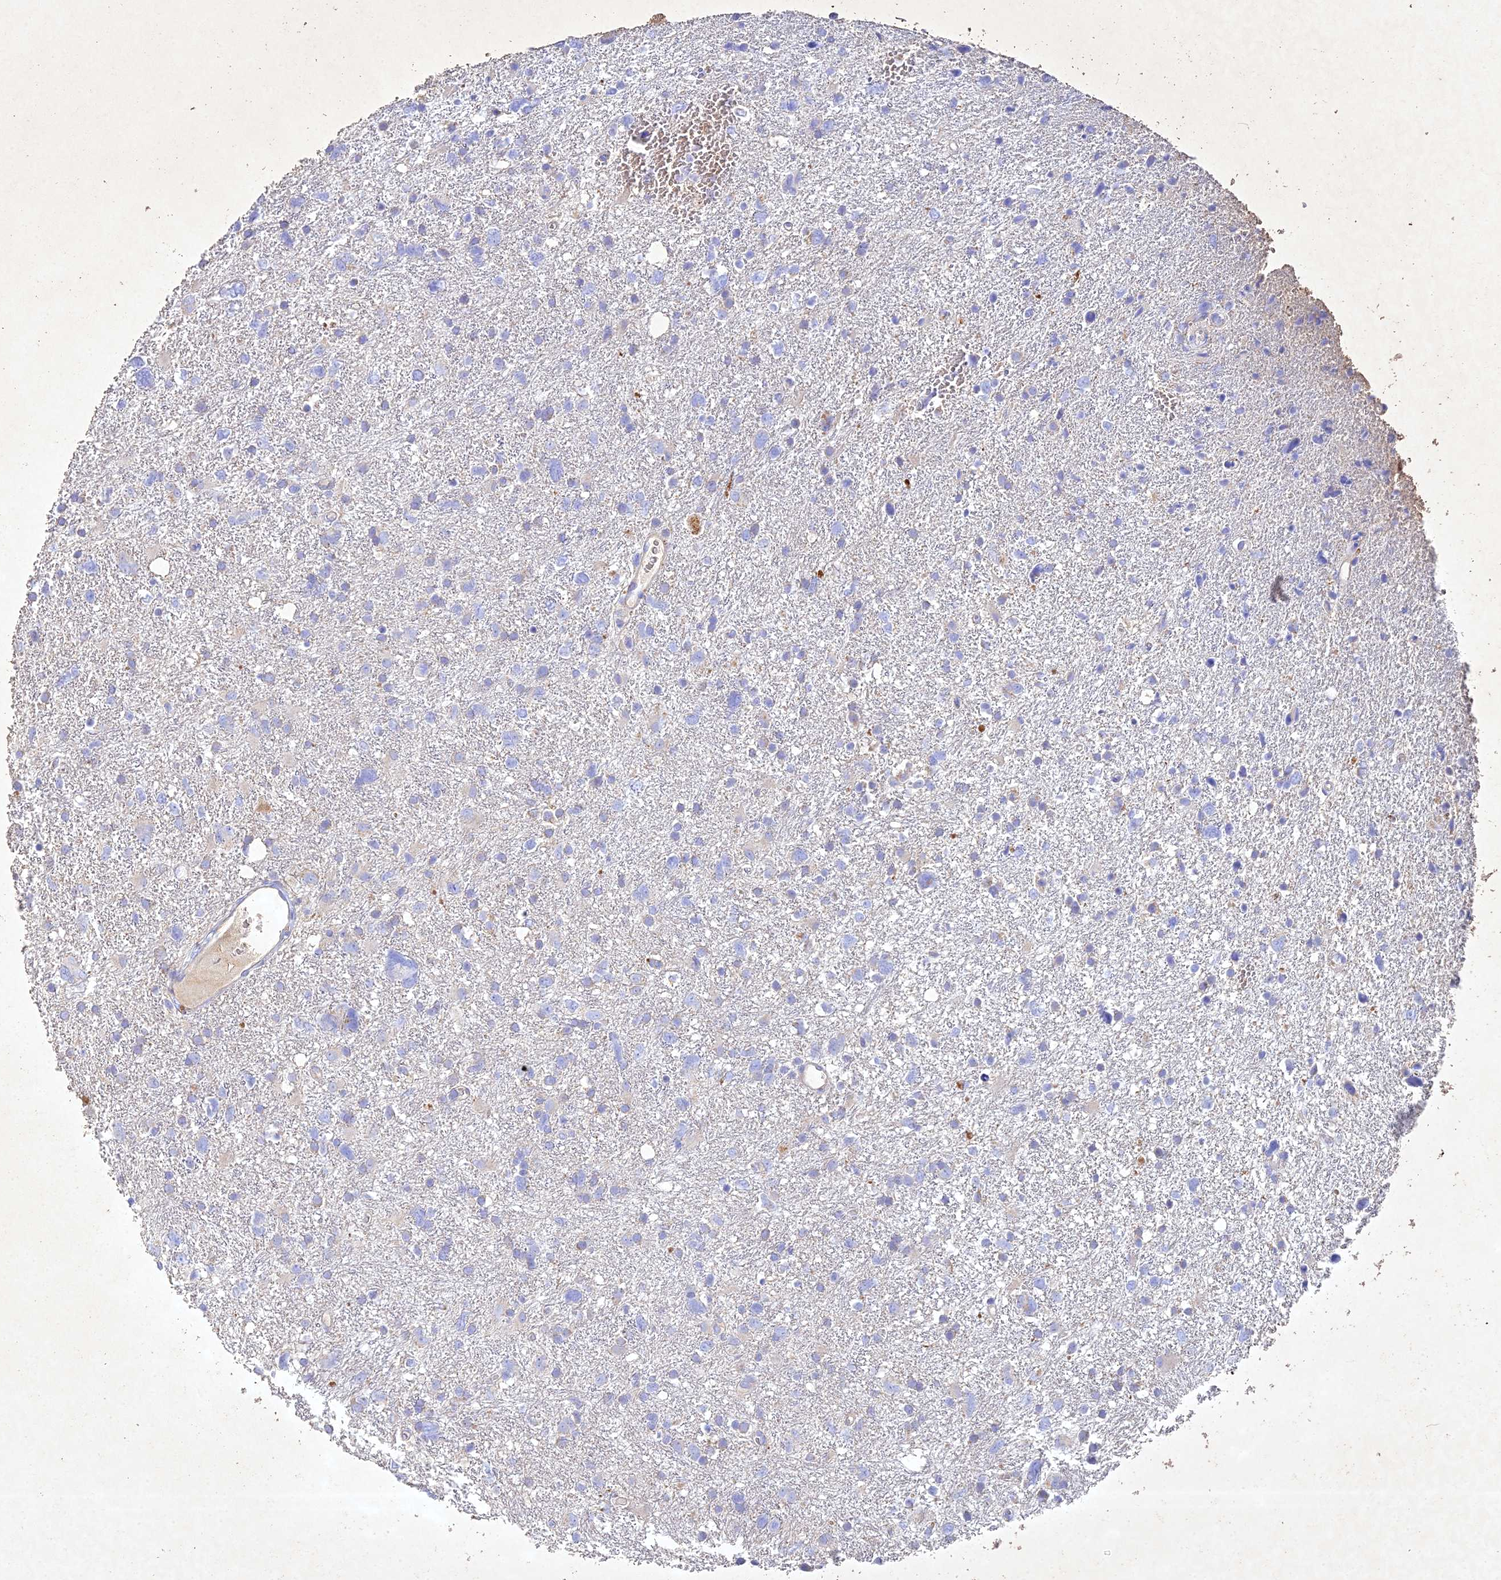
{"staining": {"intensity": "negative", "quantity": "none", "location": "none"}, "tissue": "glioma", "cell_type": "Tumor cells", "image_type": "cancer", "snomed": [{"axis": "morphology", "description": "Glioma, malignant, High grade"}, {"axis": "topography", "description": "Brain"}], "caption": "Tumor cells are negative for brown protein staining in malignant glioma (high-grade). (DAB IHC with hematoxylin counter stain).", "gene": "NDUFV1", "patient": {"sex": "male", "age": 61}}